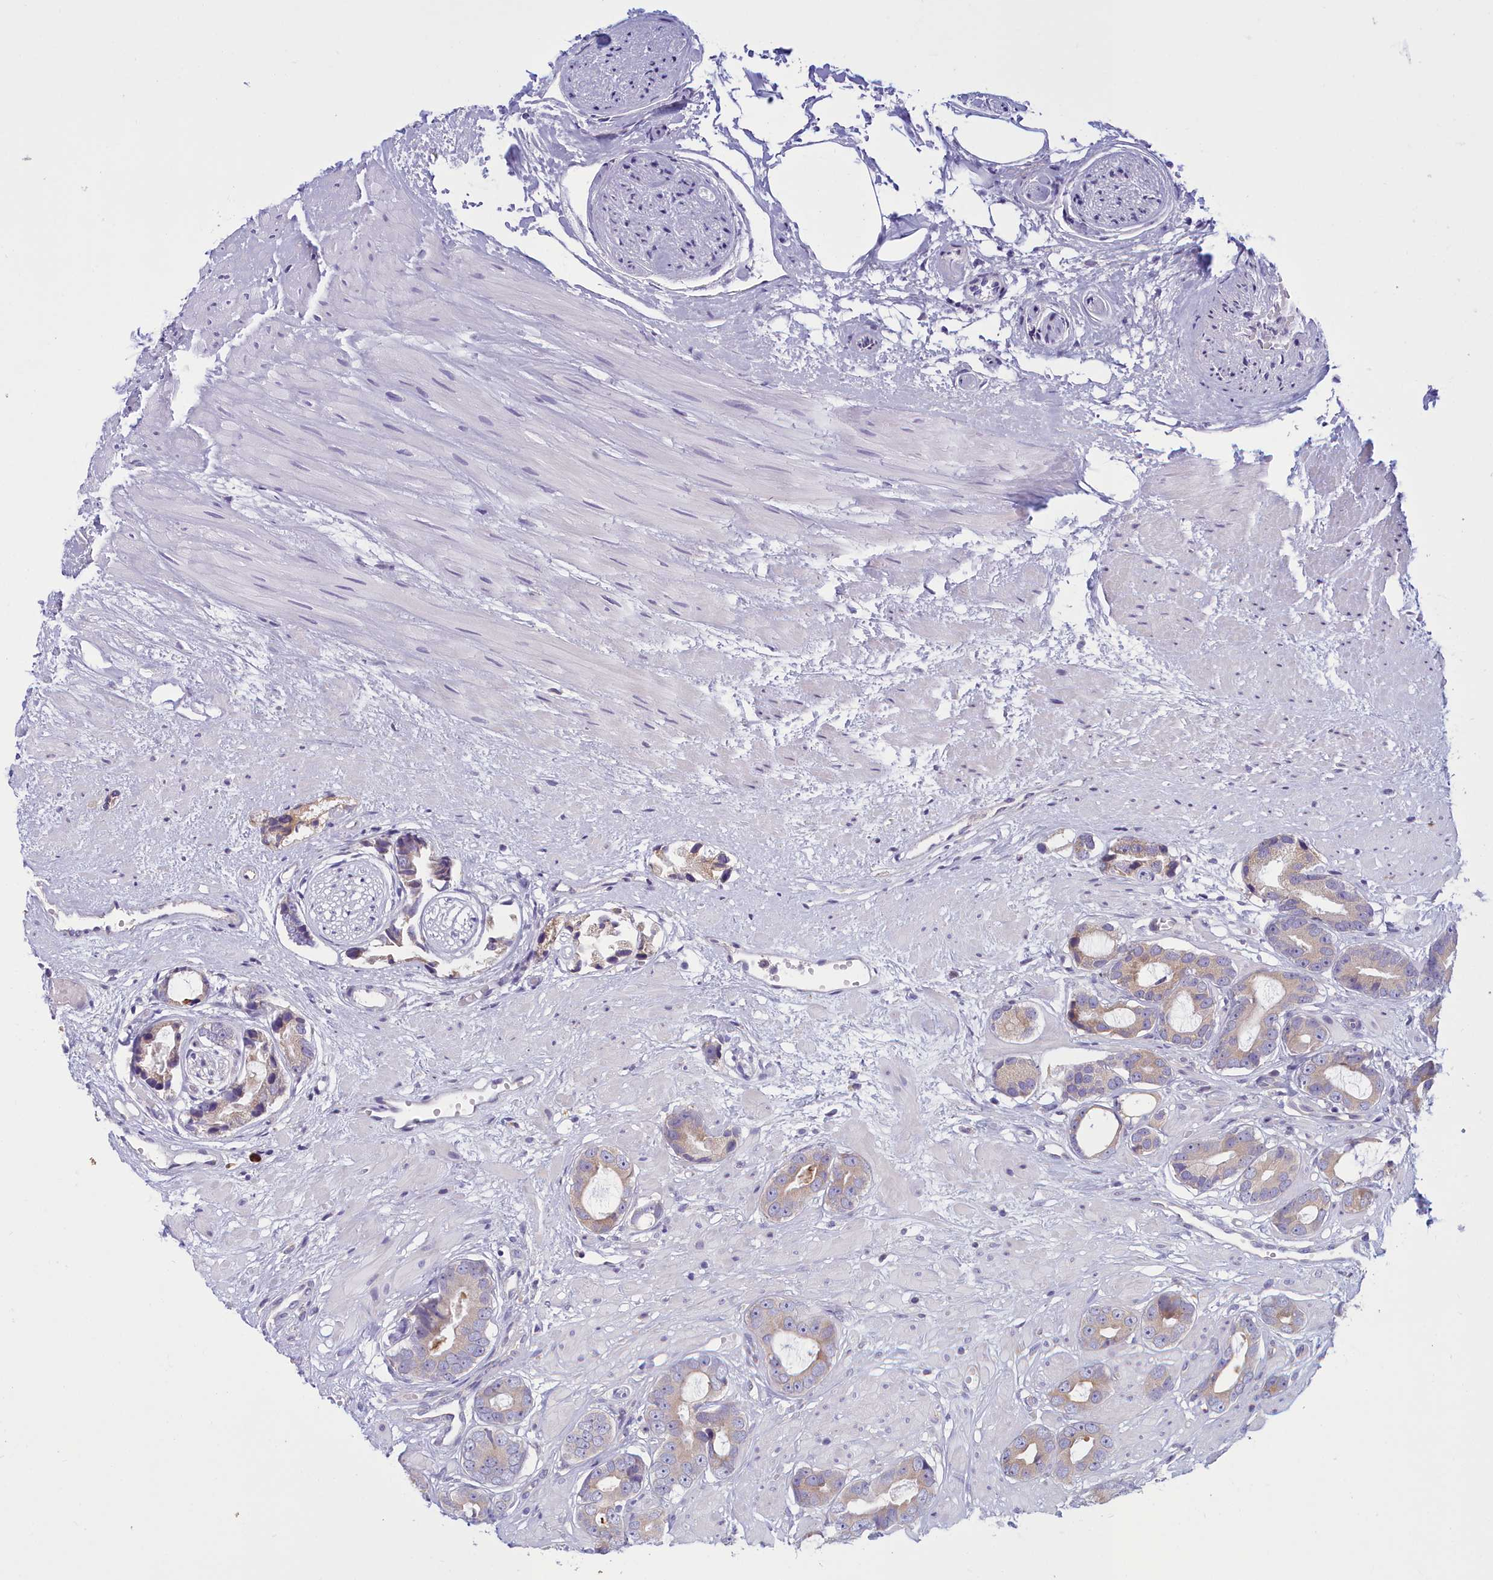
{"staining": {"intensity": "weak", "quantity": "25%-75%", "location": "cytoplasmic/membranous"}, "tissue": "prostate cancer", "cell_type": "Tumor cells", "image_type": "cancer", "snomed": [{"axis": "morphology", "description": "Adenocarcinoma, Low grade"}, {"axis": "topography", "description": "Prostate"}], "caption": "Approximately 25%-75% of tumor cells in human adenocarcinoma (low-grade) (prostate) exhibit weak cytoplasmic/membranous protein expression as visualized by brown immunohistochemical staining.", "gene": "HM13", "patient": {"sex": "male", "age": 64}}